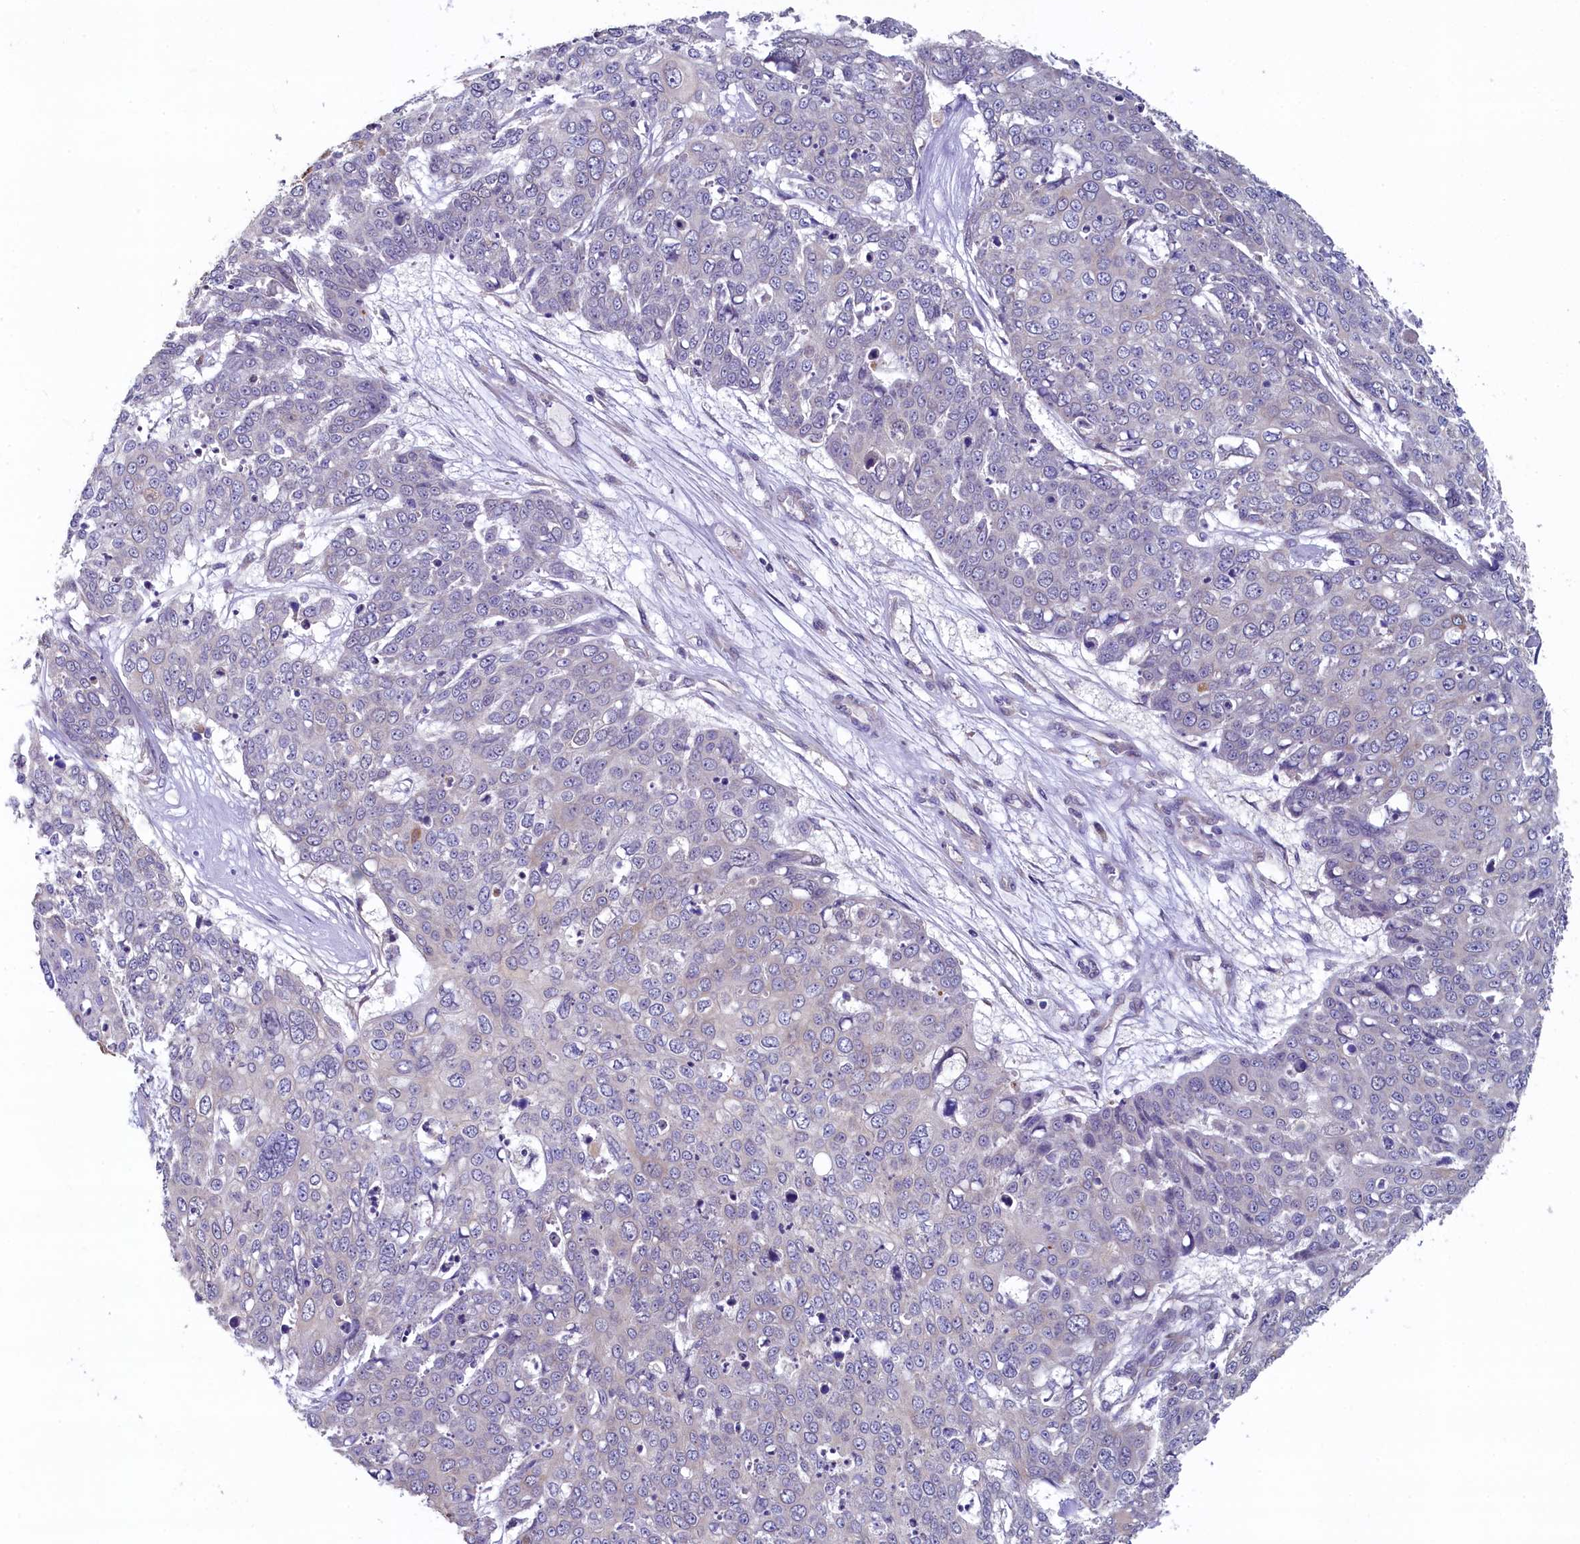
{"staining": {"intensity": "negative", "quantity": "none", "location": "none"}, "tissue": "skin cancer", "cell_type": "Tumor cells", "image_type": "cancer", "snomed": [{"axis": "morphology", "description": "Squamous cell carcinoma, NOS"}, {"axis": "topography", "description": "Skin"}], "caption": "High magnification brightfield microscopy of skin squamous cell carcinoma stained with DAB (brown) and counterstained with hematoxylin (blue): tumor cells show no significant expression.", "gene": "SPATA2L", "patient": {"sex": "male", "age": 71}}